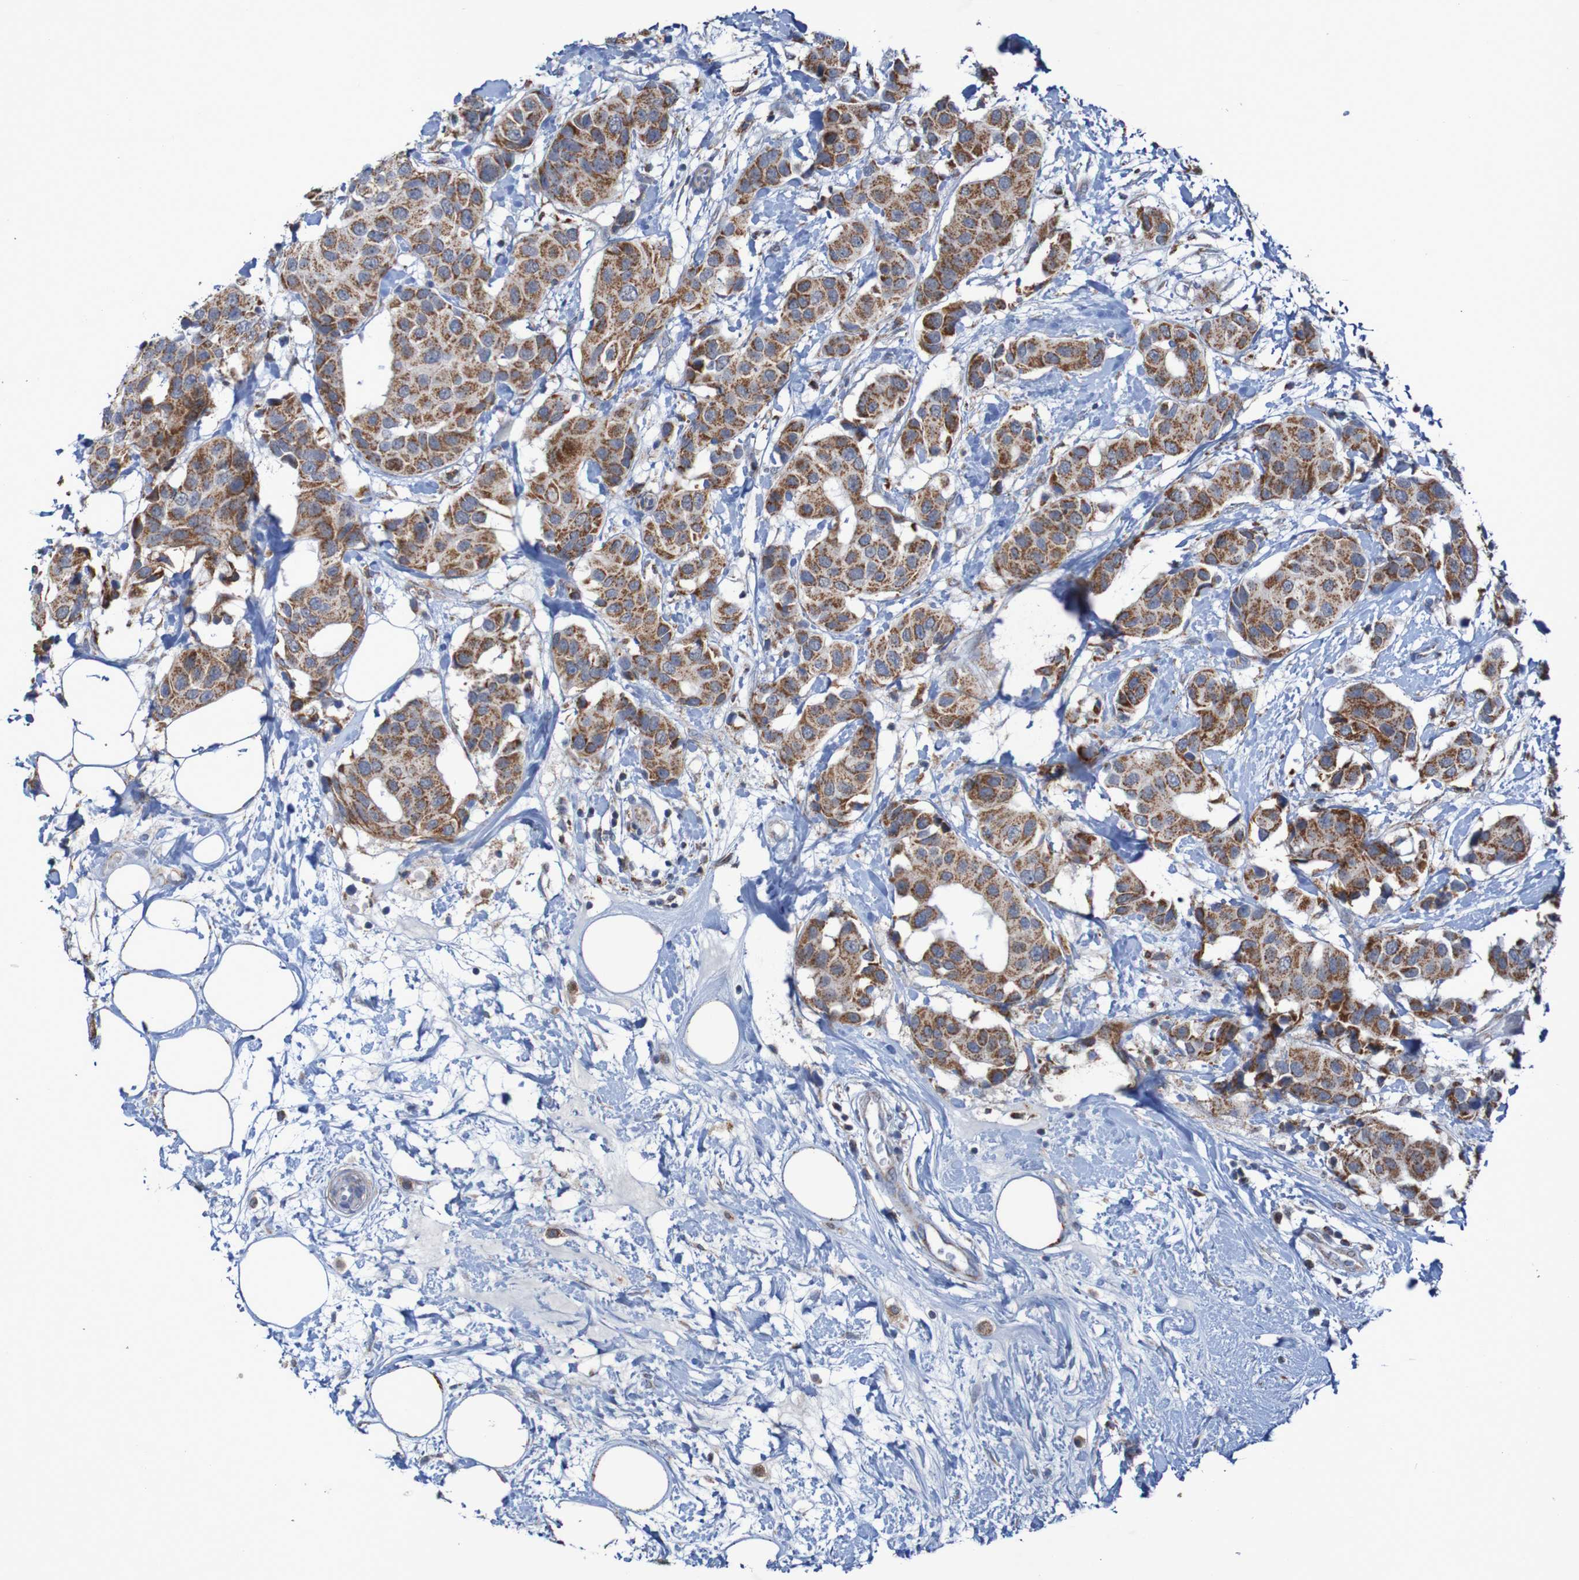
{"staining": {"intensity": "moderate", "quantity": ">75%", "location": "cytoplasmic/membranous"}, "tissue": "breast cancer", "cell_type": "Tumor cells", "image_type": "cancer", "snomed": [{"axis": "morphology", "description": "Normal tissue, NOS"}, {"axis": "morphology", "description": "Duct carcinoma"}, {"axis": "topography", "description": "Breast"}], "caption": "Breast intraductal carcinoma stained with immunohistochemistry (IHC) shows moderate cytoplasmic/membranous expression in about >75% of tumor cells.", "gene": "CCDC51", "patient": {"sex": "female", "age": 39}}